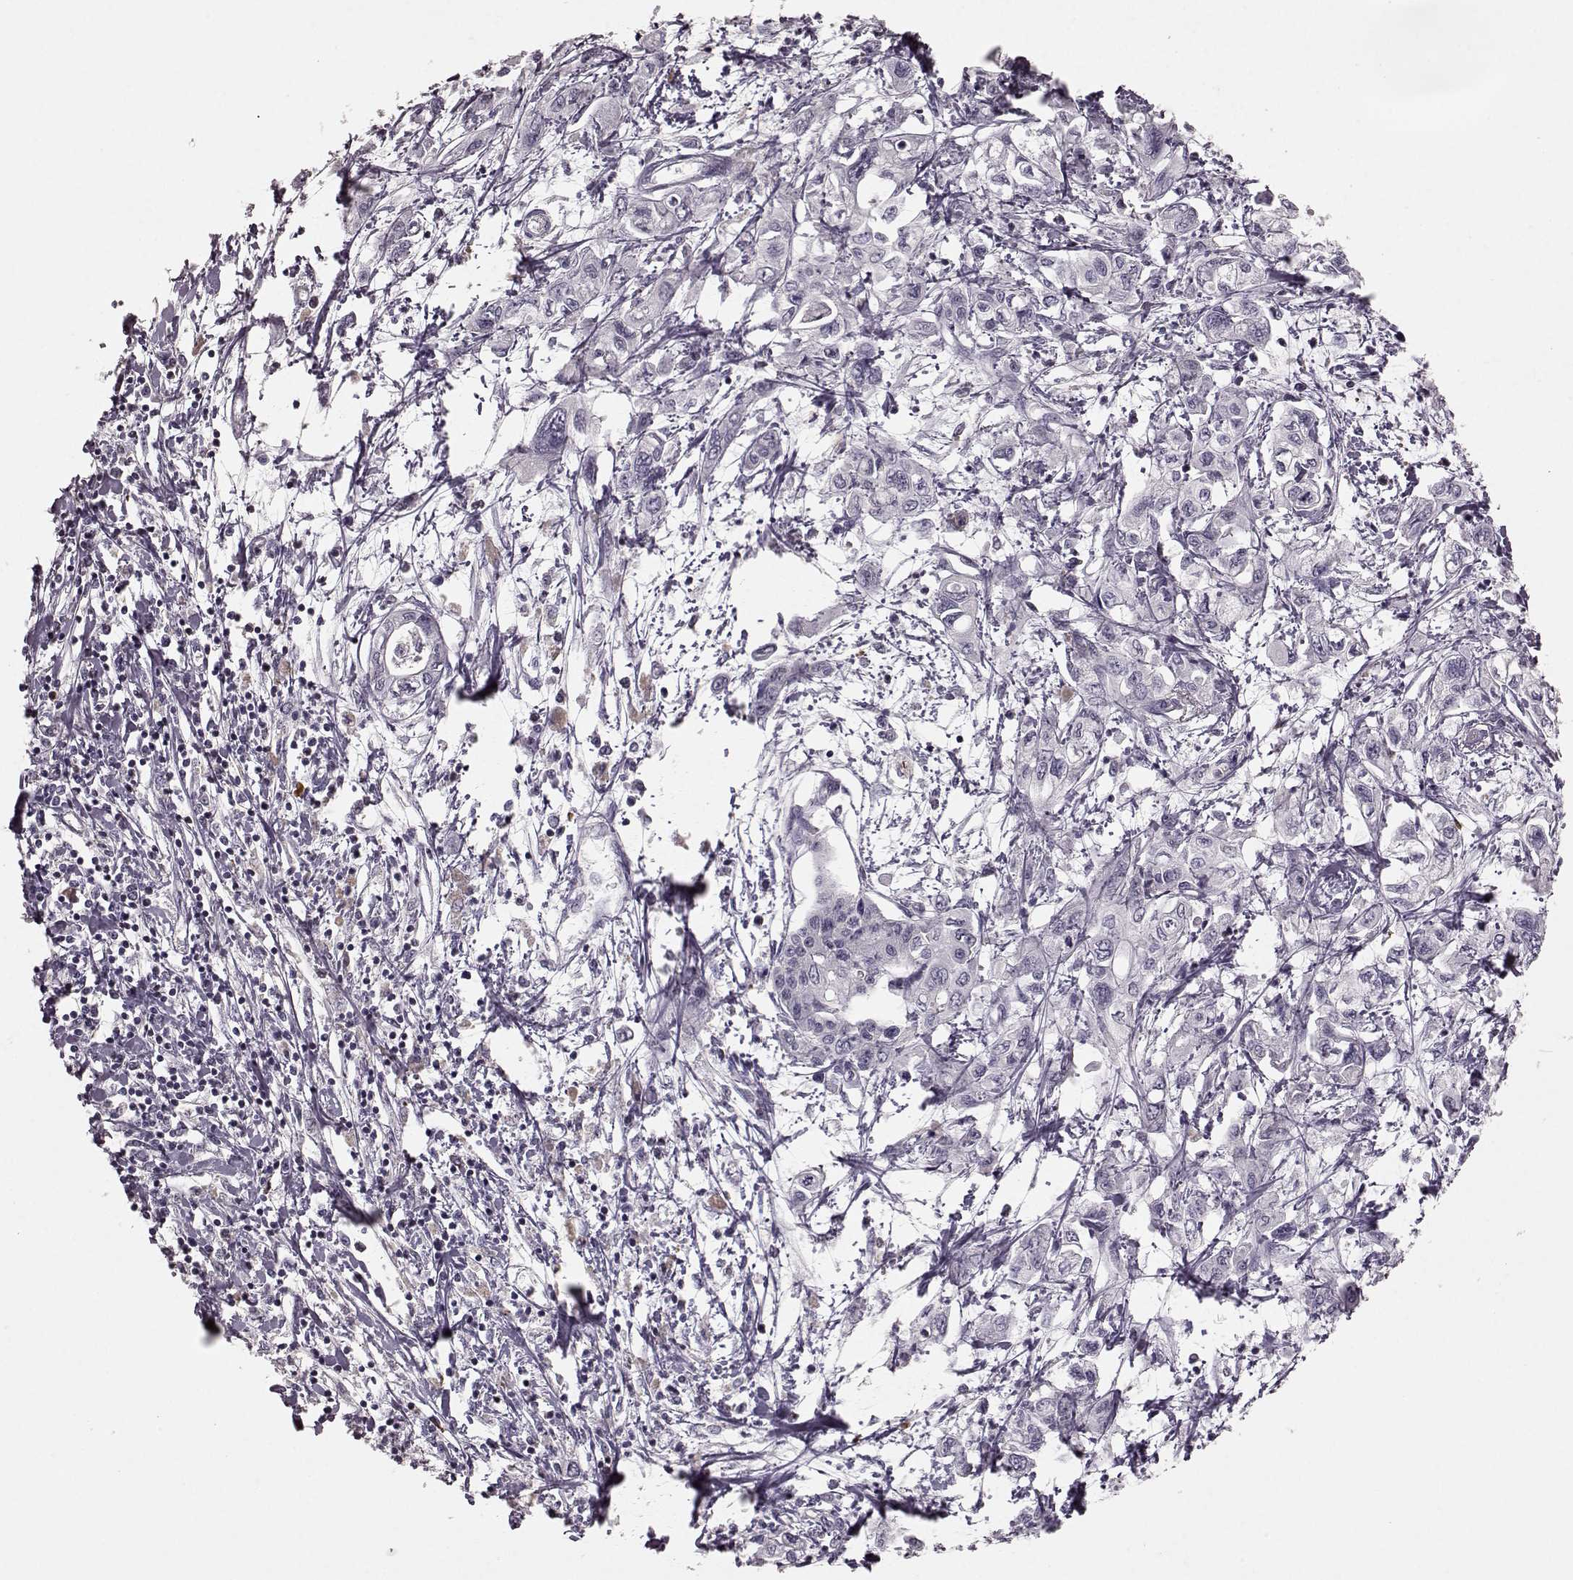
{"staining": {"intensity": "negative", "quantity": "none", "location": "none"}, "tissue": "pancreatic cancer", "cell_type": "Tumor cells", "image_type": "cancer", "snomed": [{"axis": "morphology", "description": "Adenocarcinoma, NOS"}, {"axis": "topography", "description": "Pancreas"}], "caption": "Immunohistochemistry (IHC) photomicrograph of human adenocarcinoma (pancreatic) stained for a protein (brown), which exhibits no positivity in tumor cells.", "gene": "PDCD1", "patient": {"sex": "male", "age": 54}}